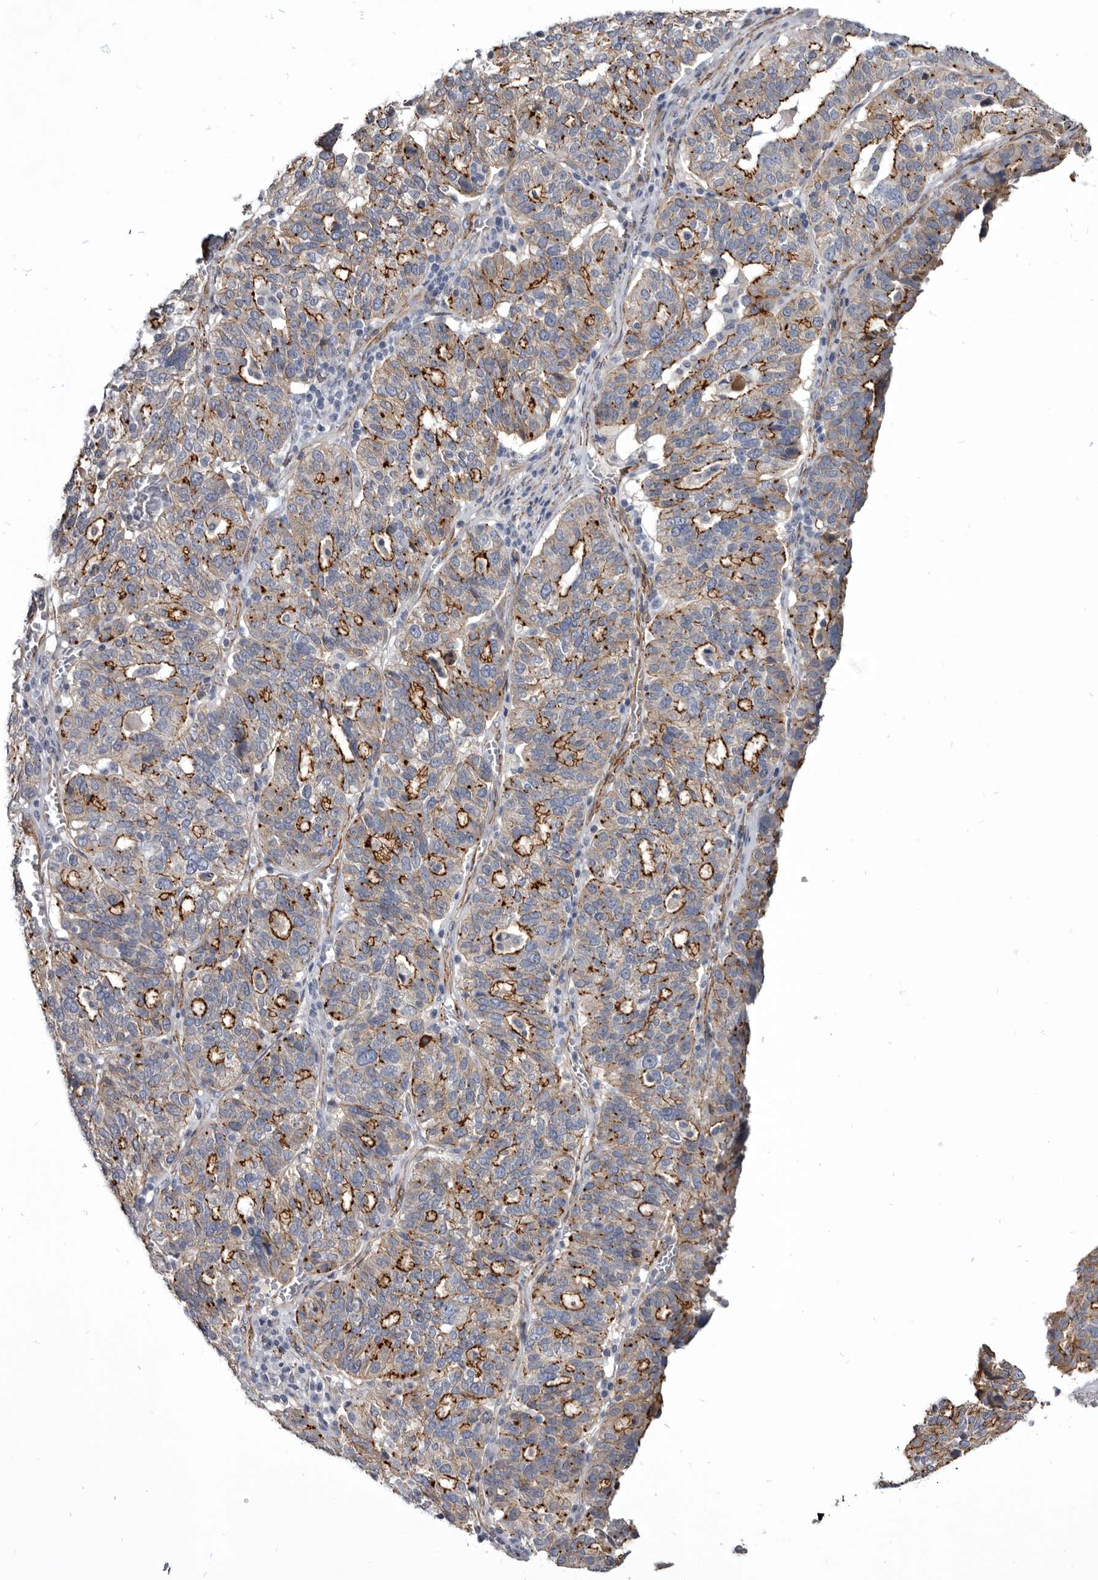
{"staining": {"intensity": "strong", "quantity": "25%-75%", "location": "cytoplasmic/membranous"}, "tissue": "ovarian cancer", "cell_type": "Tumor cells", "image_type": "cancer", "snomed": [{"axis": "morphology", "description": "Cystadenocarcinoma, serous, NOS"}, {"axis": "topography", "description": "Ovary"}], "caption": "The histopathology image reveals immunohistochemical staining of ovarian cancer (serous cystadenocarcinoma). There is strong cytoplasmic/membranous staining is appreciated in about 25%-75% of tumor cells.", "gene": "CGN", "patient": {"sex": "female", "age": 59}}